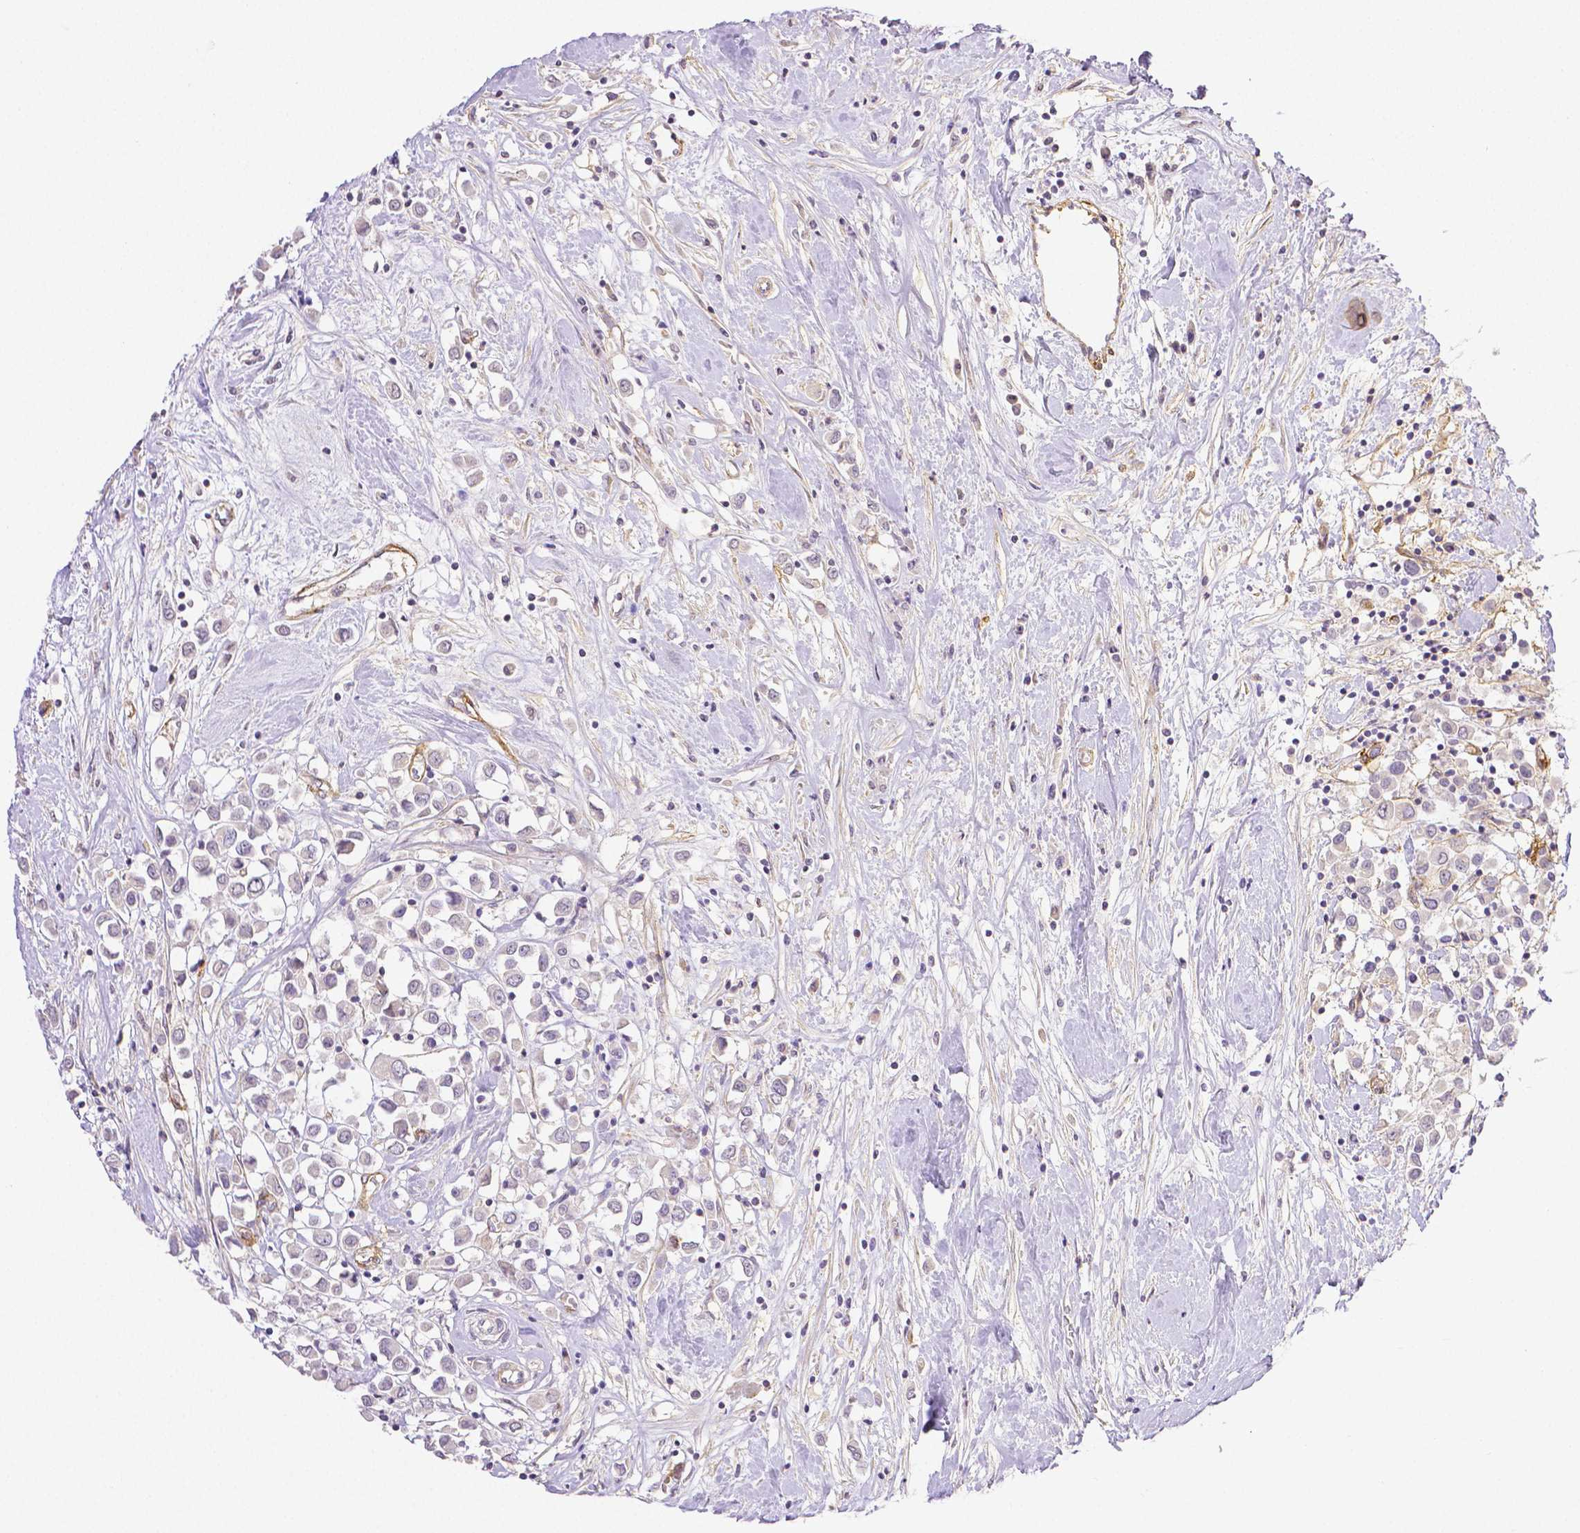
{"staining": {"intensity": "negative", "quantity": "none", "location": "none"}, "tissue": "breast cancer", "cell_type": "Tumor cells", "image_type": "cancer", "snomed": [{"axis": "morphology", "description": "Duct carcinoma"}, {"axis": "topography", "description": "Breast"}], "caption": "Histopathology image shows no significant protein staining in tumor cells of breast cancer (invasive ductal carcinoma).", "gene": "THY1", "patient": {"sex": "female", "age": 61}}